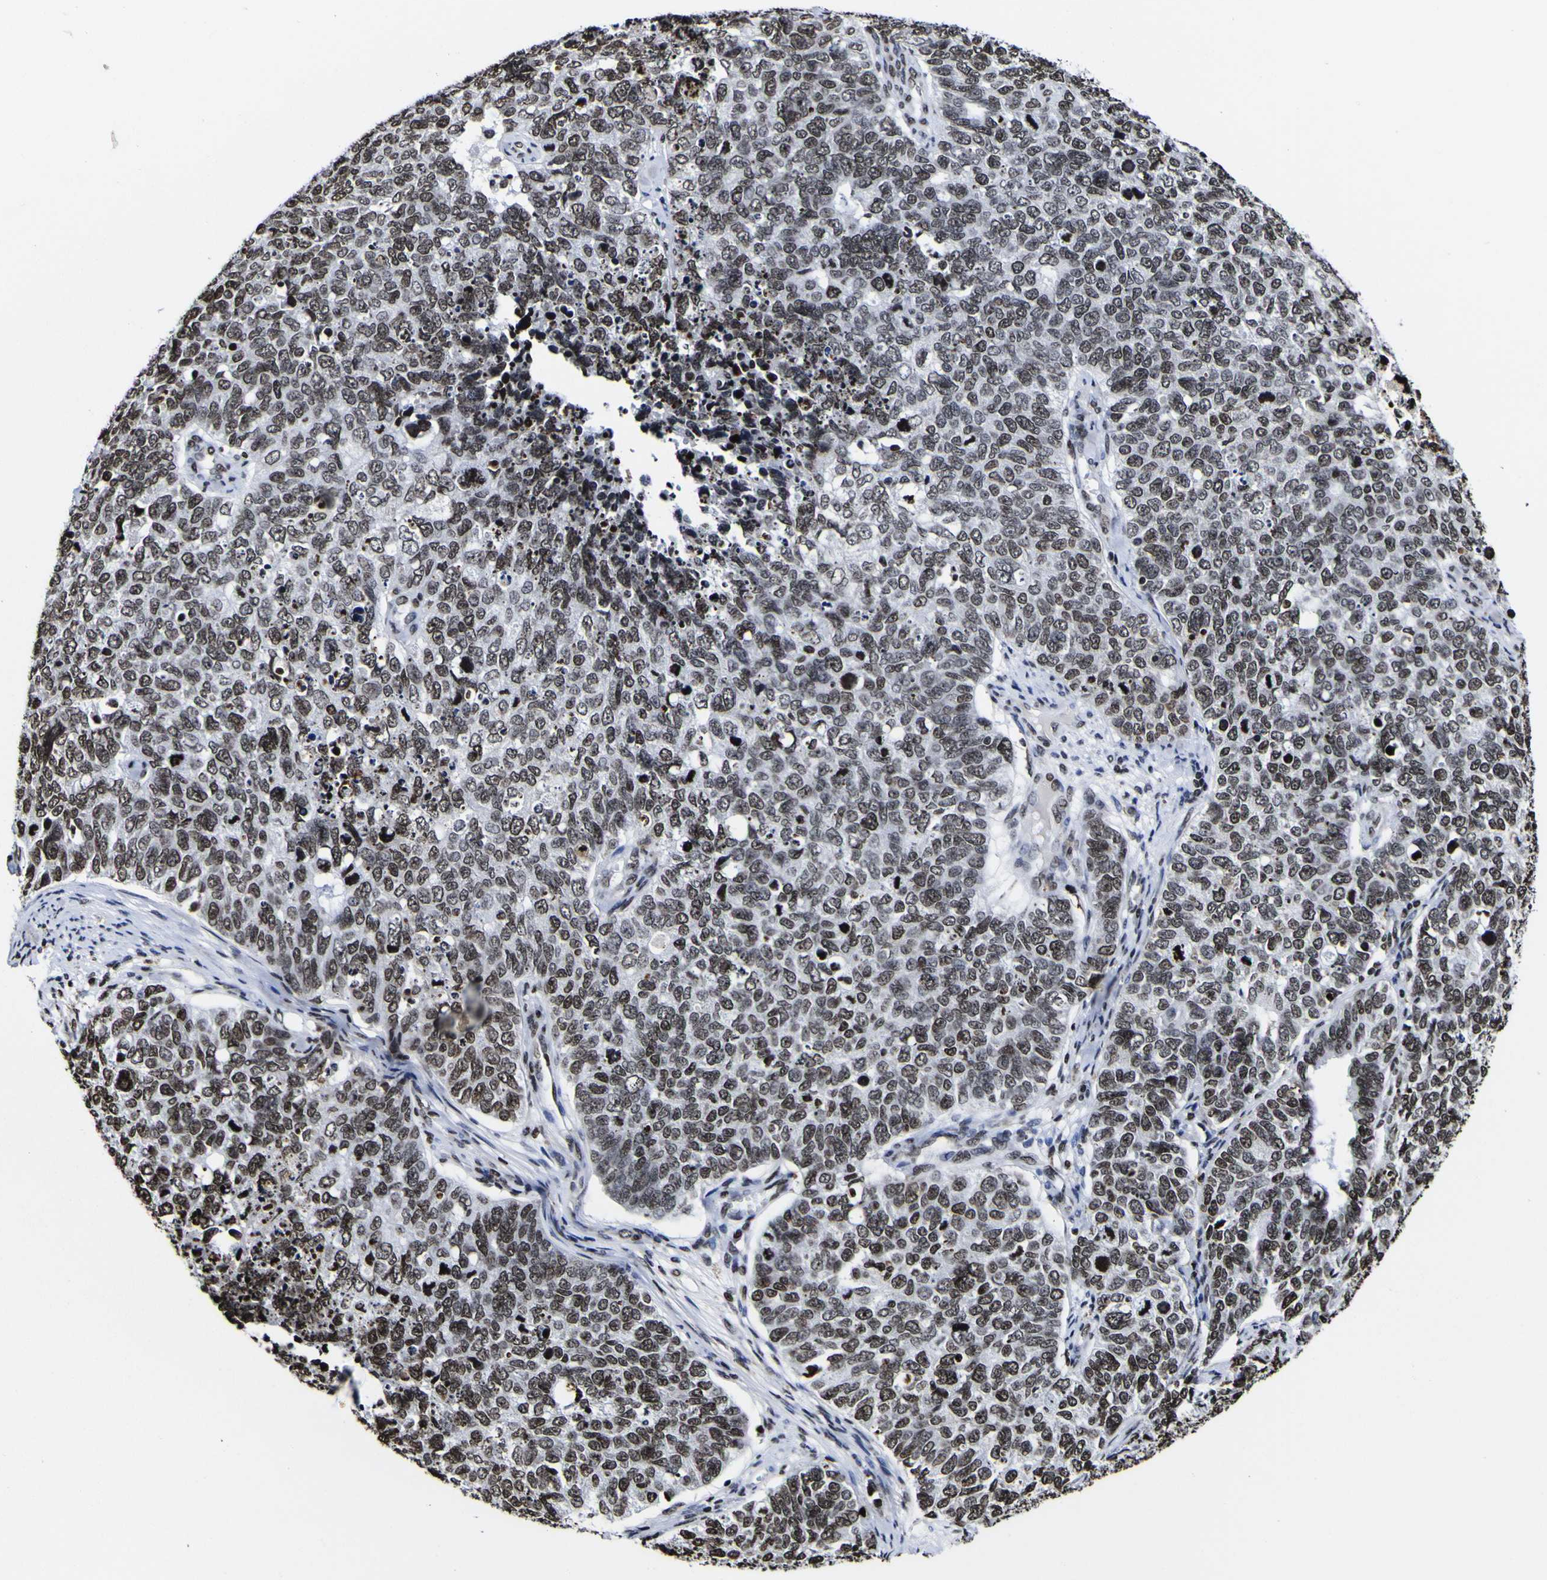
{"staining": {"intensity": "strong", "quantity": ">75%", "location": "nuclear"}, "tissue": "cervical cancer", "cell_type": "Tumor cells", "image_type": "cancer", "snomed": [{"axis": "morphology", "description": "Squamous cell carcinoma, NOS"}, {"axis": "topography", "description": "Cervix"}], "caption": "A photomicrograph showing strong nuclear staining in approximately >75% of tumor cells in squamous cell carcinoma (cervical), as visualized by brown immunohistochemical staining.", "gene": "PIAS1", "patient": {"sex": "female", "age": 63}}